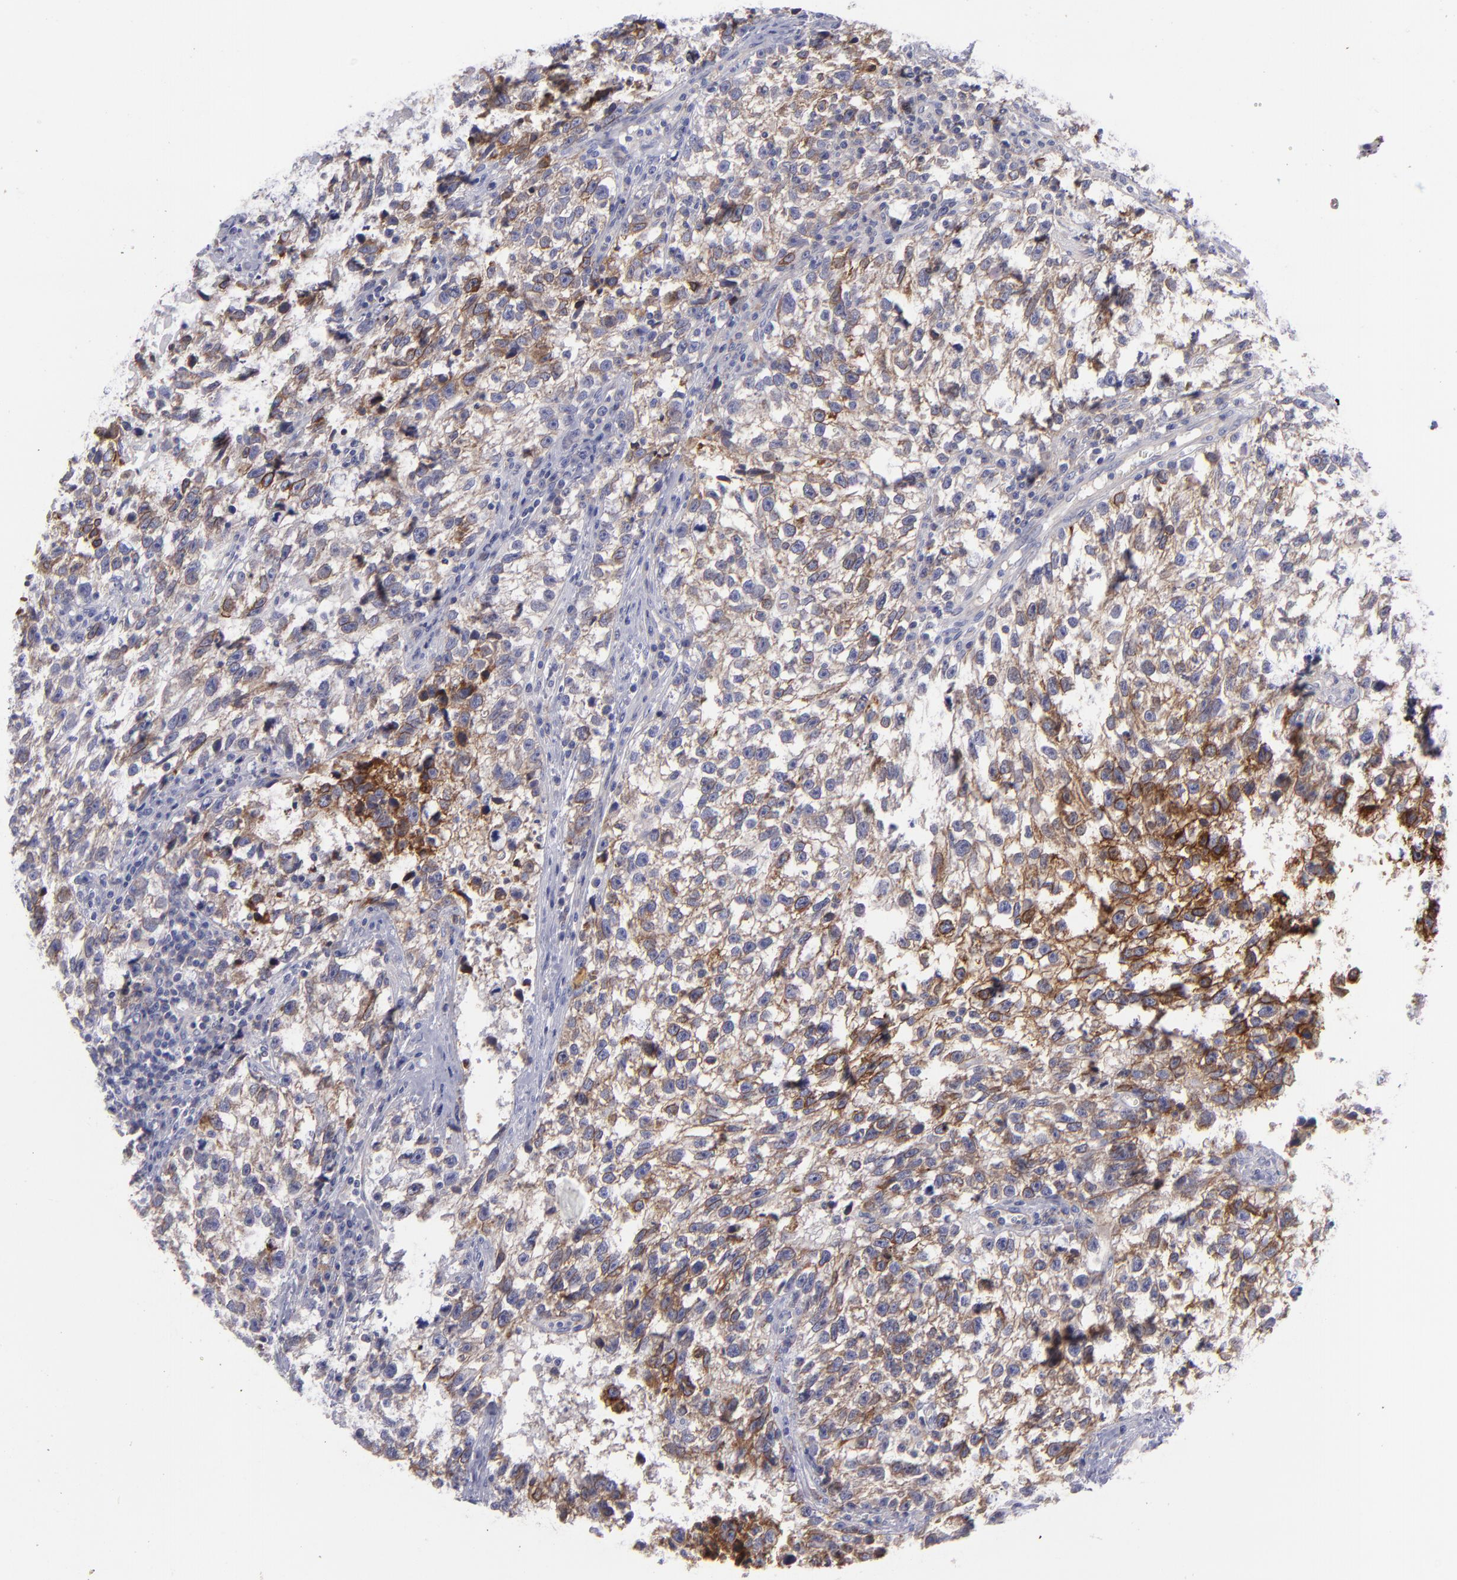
{"staining": {"intensity": "moderate", "quantity": "25%-75%", "location": "cytoplasmic/membranous"}, "tissue": "testis cancer", "cell_type": "Tumor cells", "image_type": "cancer", "snomed": [{"axis": "morphology", "description": "Seminoma, NOS"}, {"axis": "topography", "description": "Testis"}], "caption": "Immunohistochemical staining of human testis seminoma reveals moderate cytoplasmic/membranous protein staining in approximately 25%-75% of tumor cells. Using DAB (3,3'-diaminobenzidine) (brown) and hematoxylin (blue) stains, captured at high magnification using brightfield microscopy.", "gene": "BSG", "patient": {"sex": "male", "age": 38}}